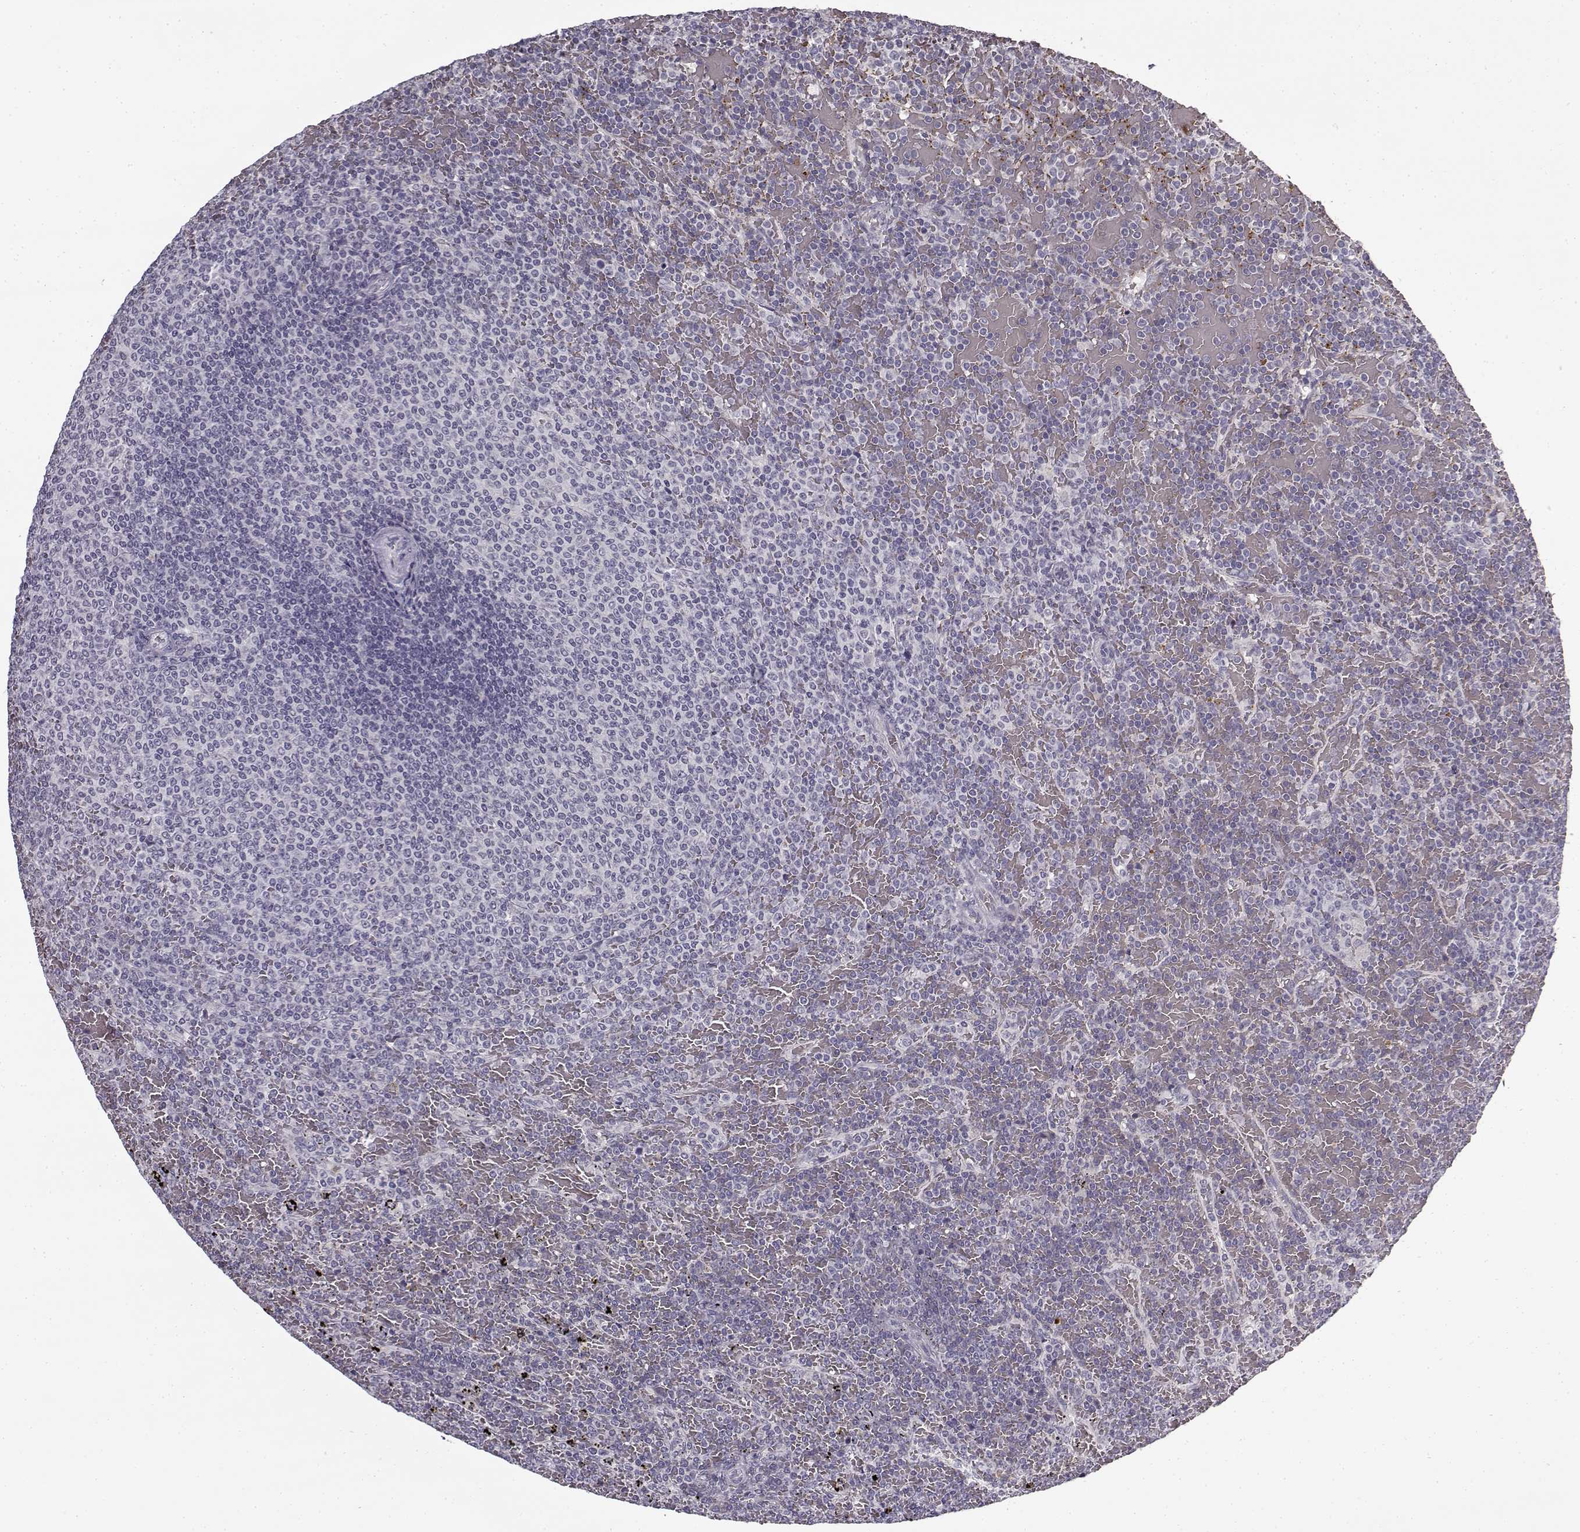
{"staining": {"intensity": "negative", "quantity": "none", "location": "none"}, "tissue": "lymphoma", "cell_type": "Tumor cells", "image_type": "cancer", "snomed": [{"axis": "morphology", "description": "Malignant lymphoma, non-Hodgkin's type, Low grade"}, {"axis": "topography", "description": "Spleen"}], "caption": "Immunohistochemistry photomicrograph of neoplastic tissue: human lymphoma stained with DAB (3,3'-diaminobenzidine) exhibits no significant protein staining in tumor cells.", "gene": "SNCA", "patient": {"sex": "female", "age": 77}}